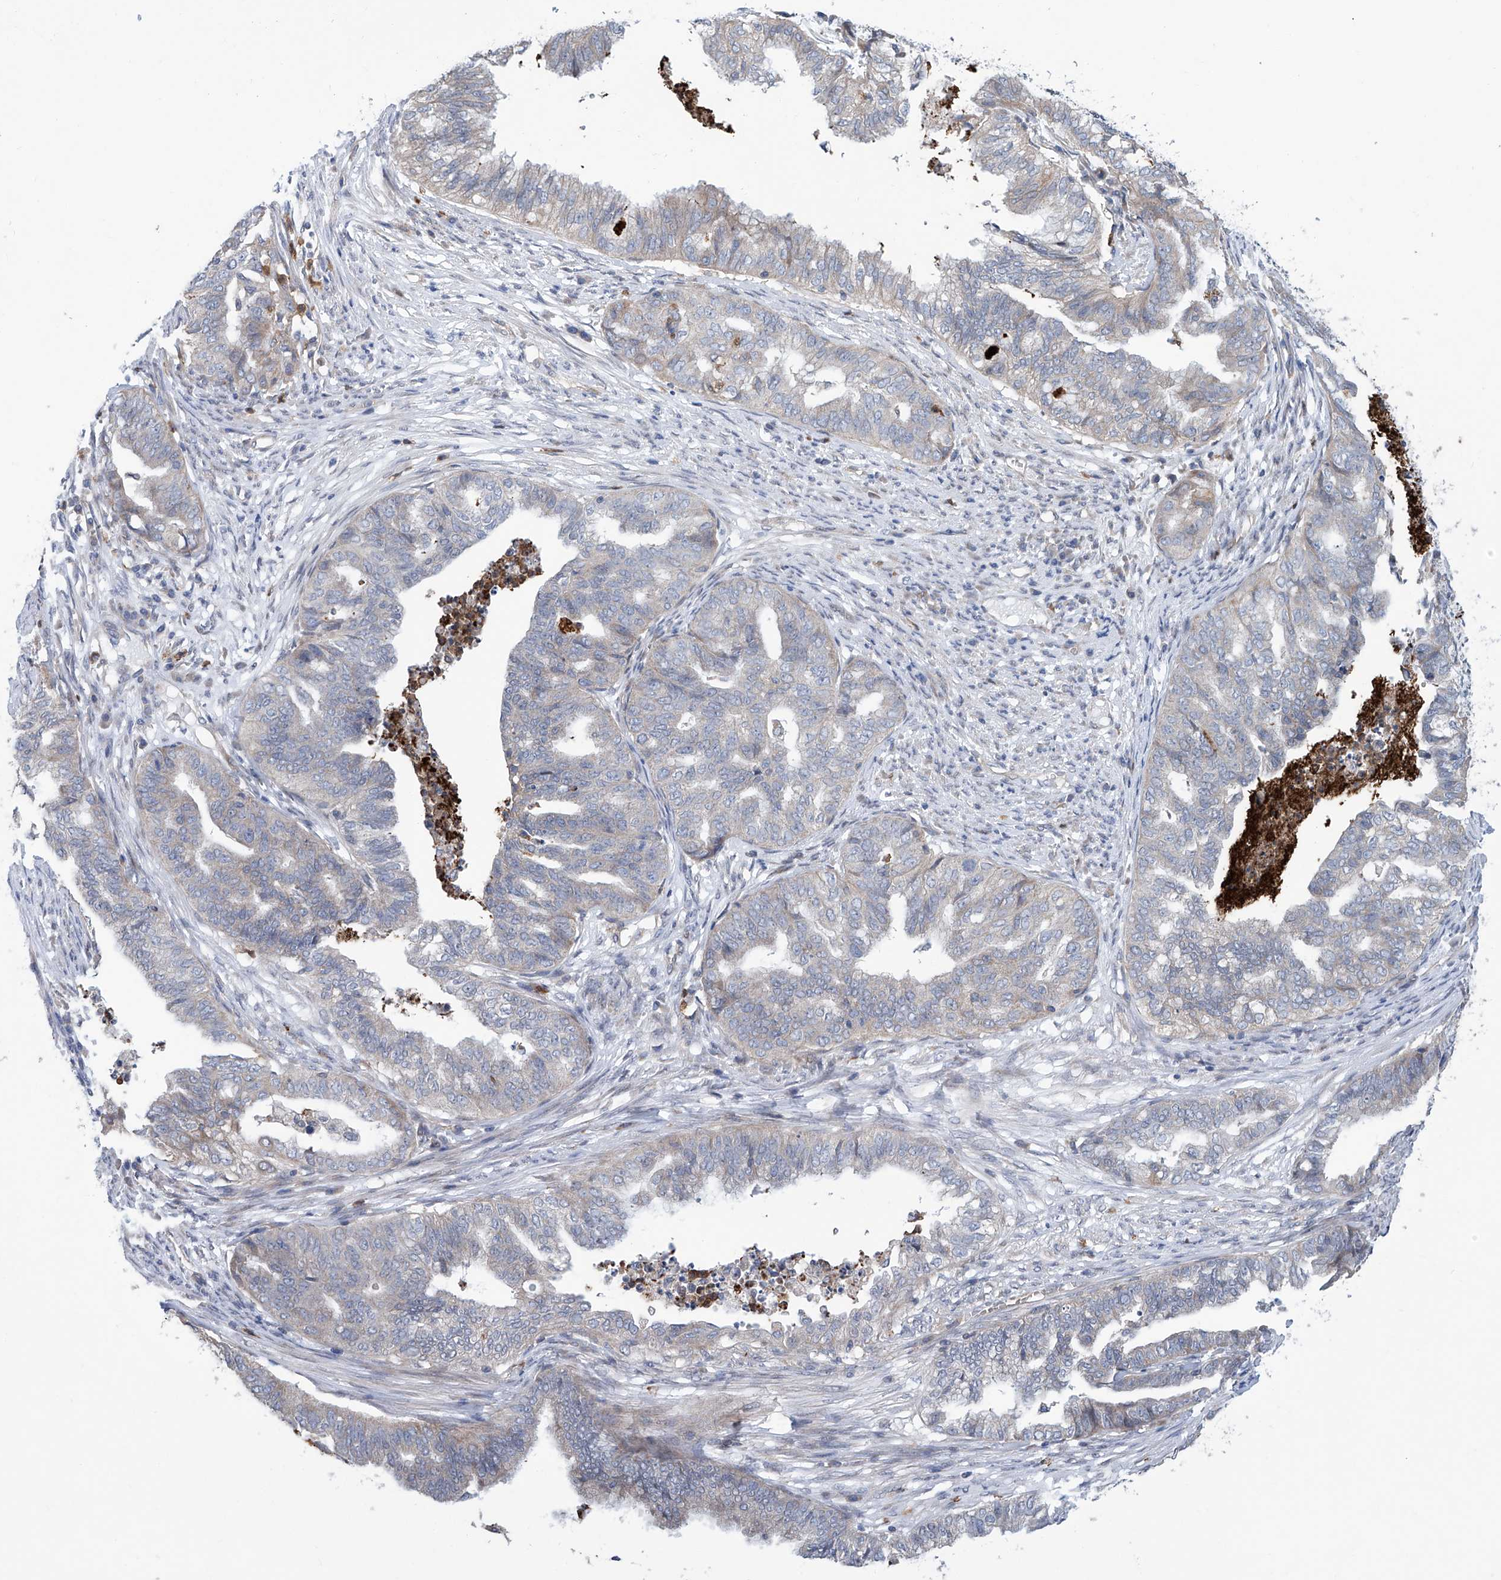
{"staining": {"intensity": "negative", "quantity": "none", "location": "none"}, "tissue": "endometrial cancer", "cell_type": "Tumor cells", "image_type": "cancer", "snomed": [{"axis": "morphology", "description": "Adenocarcinoma, NOS"}, {"axis": "topography", "description": "Endometrium"}], "caption": "The image shows no staining of tumor cells in endometrial cancer.", "gene": "EIF2D", "patient": {"sex": "female", "age": 79}}